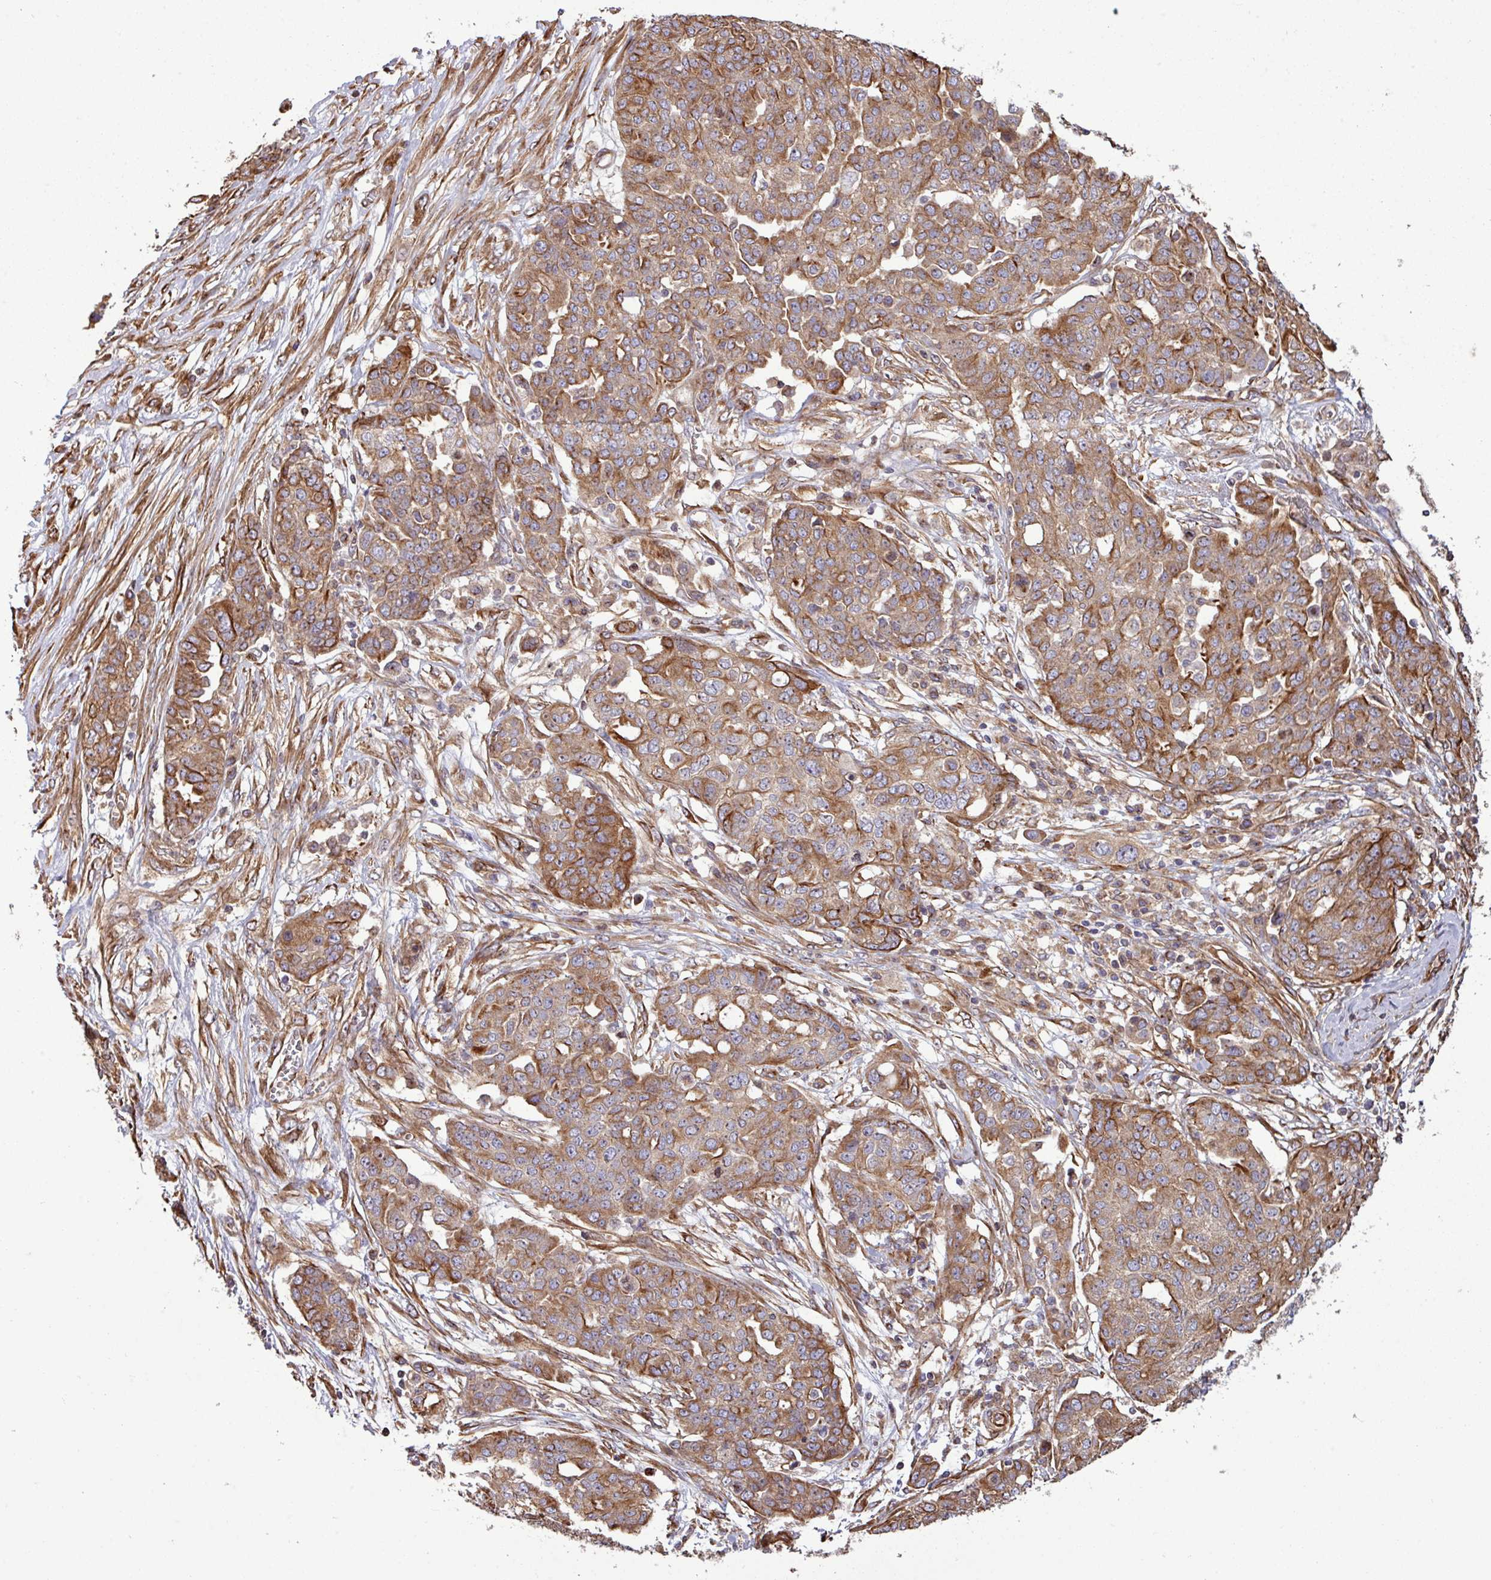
{"staining": {"intensity": "moderate", "quantity": ">75%", "location": "cytoplasmic/membranous"}, "tissue": "ovarian cancer", "cell_type": "Tumor cells", "image_type": "cancer", "snomed": [{"axis": "morphology", "description": "Cystadenocarcinoma, serous, NOS"}, {"axis": "topography", "description": "Soft tissue"}, {"axis": "topography", "description": "Ovary"}], "caption": "Human ovarian cancer (serous cystadenocarcinoma) stained for a protein (brown) reveals moderate cytoplasmic/membranous positive positivity in approximately >75% of tumor cells.", "gene": "ZNF300", "patient": {"sex": "female", "age": 57}}